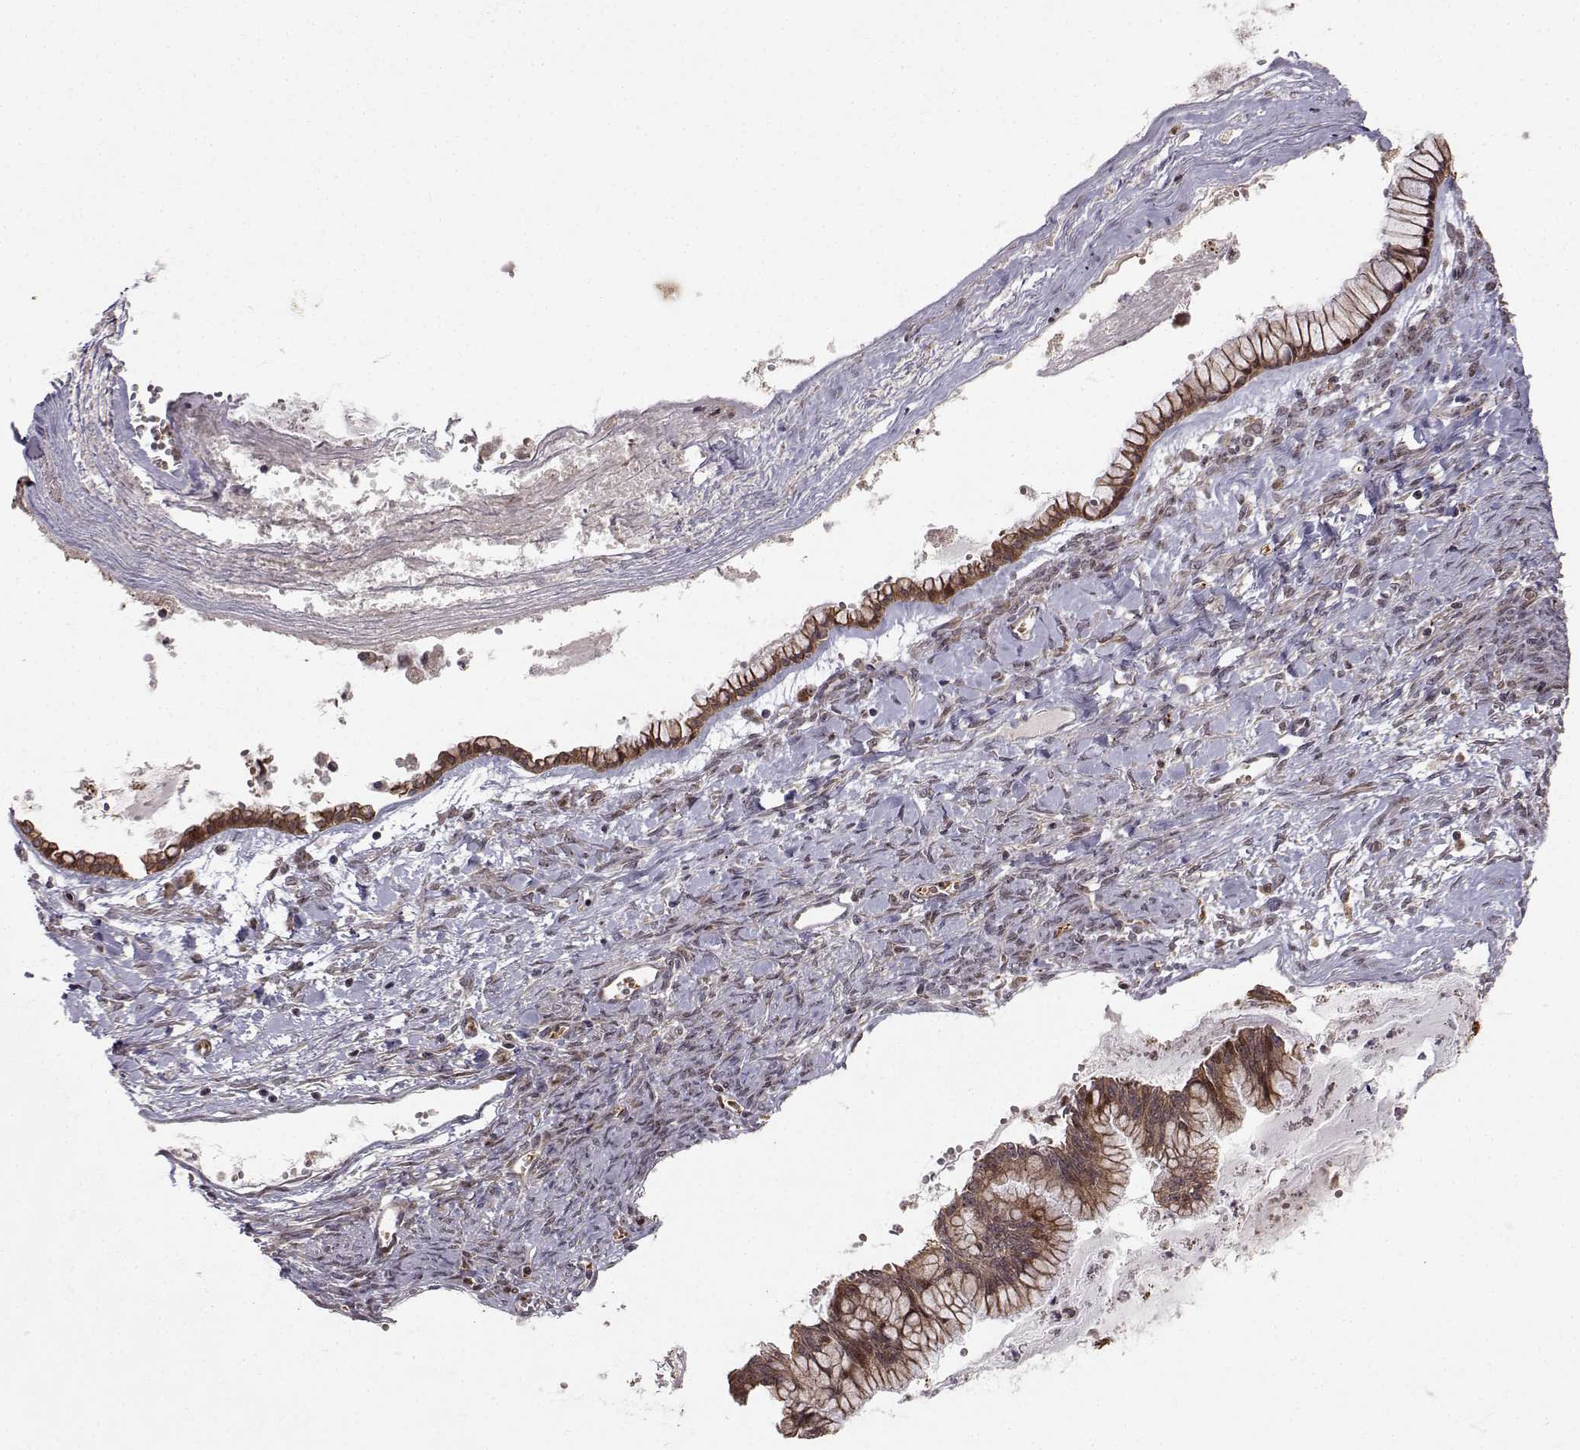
{"staining": {"intensity": "strong", "quantity": ">75%", "location": "cytoplasmic/membranous"}, "tissue": "ovarian cancer", "cell_type": "Tumor cells", "image_type": "cancer", "snomed": [{"axis": "morphology", "description": "Cystadenocarcinoma, mucinous, NOS"}, {"axis": "topography", "description": "Ovary"}], "caption": "Immunohistochemistry (IHC) of mucinous cystadenocarcinoma (ovarian) reveals high levels of strong cytoplasmic/membranous expression in approximately >75% of tumor cells.", "gene": "APC", "patient": {"sex": "female", "age": 67}}